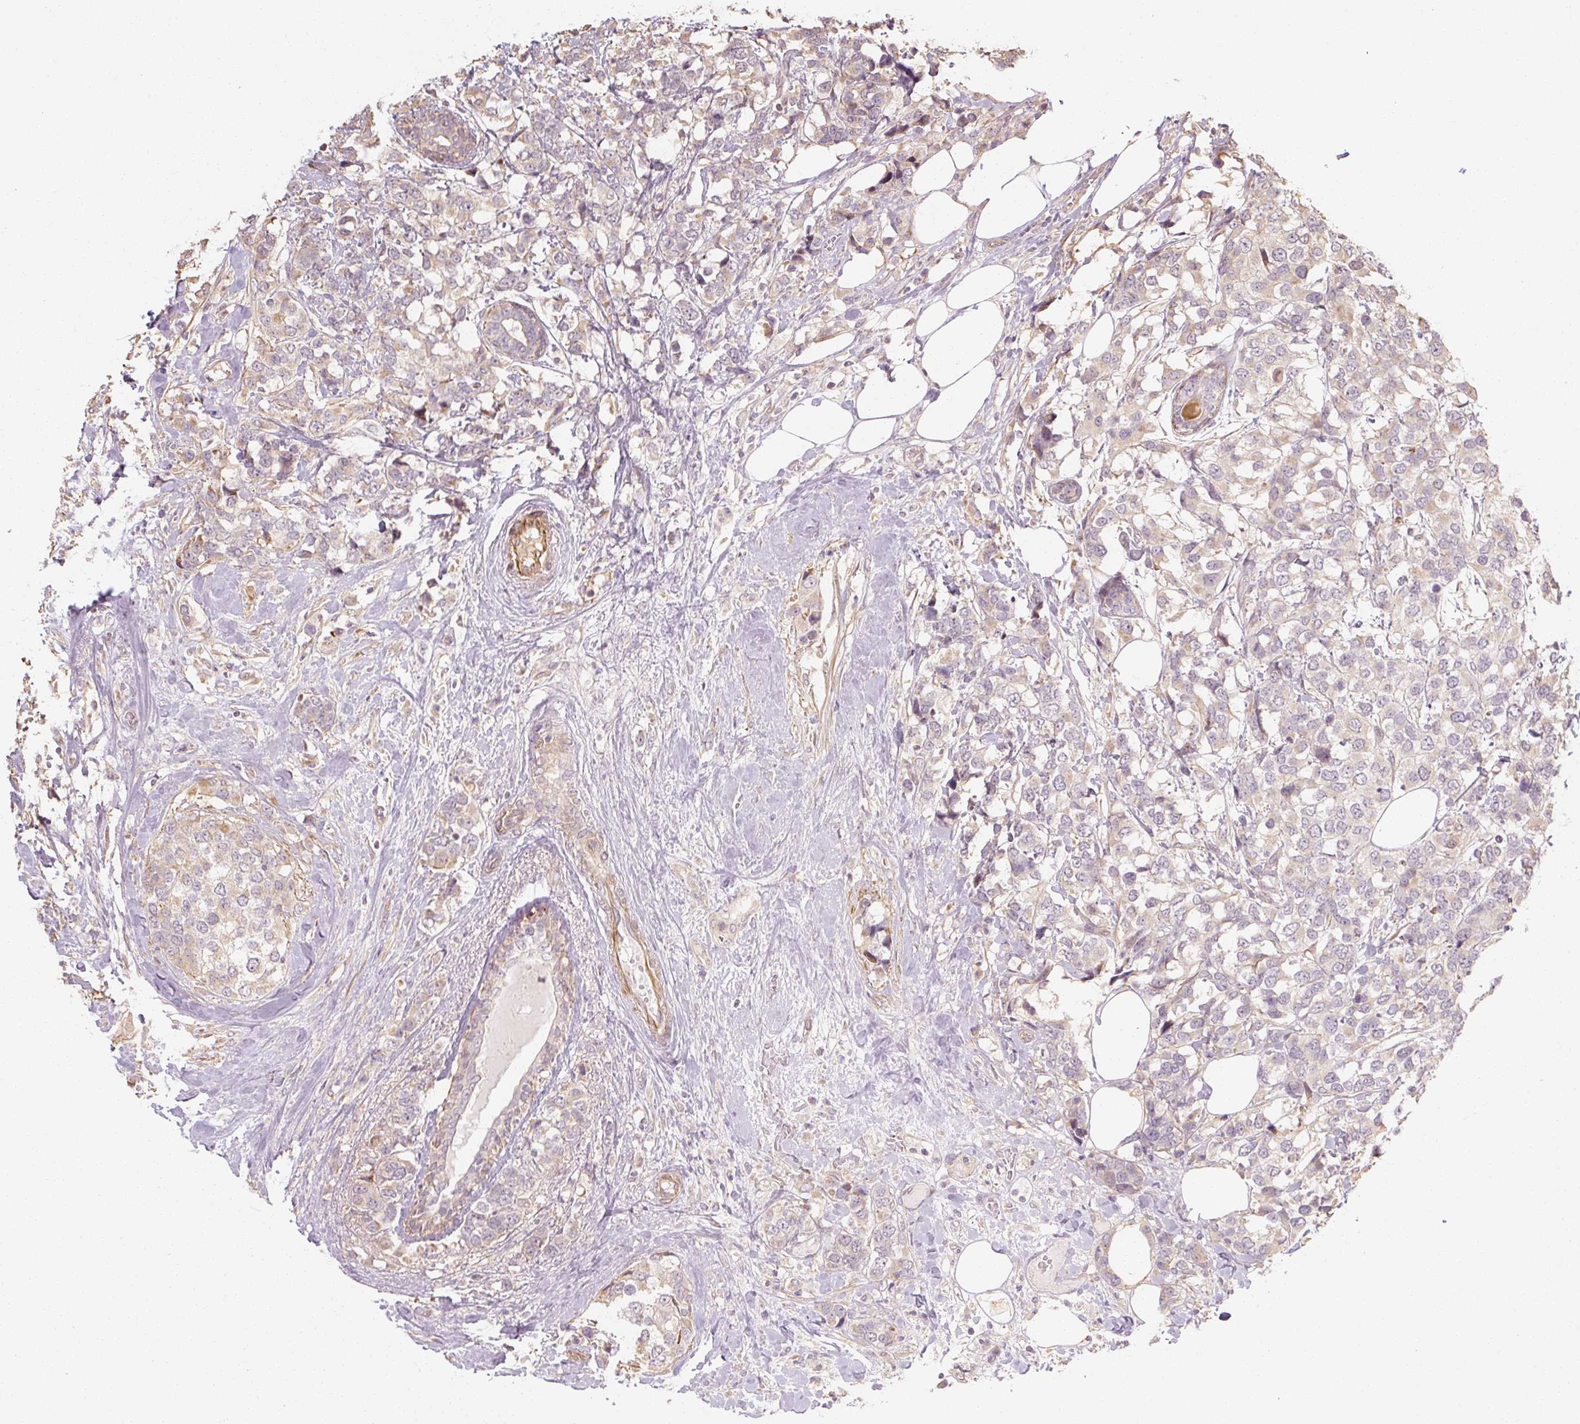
{"staining": {"intensity": "weak", "quantity": "<25%", "location": "cytoplasmic/membranous"}, "tissue": "breast cancer", "cell_type": "Tumor cells", "image_type": "cancer", "snomed": [{"axis": "morphology", "description": "Lobular carcinoma"}, {"axis": "topography", "description": "Breast"}], "caption": "Immunohistochemical staining of human breast cancer reveals no significant expression in tumor cells.", "gene": "RB1CC1", "patient": {"sex": "female", "age": 59}}